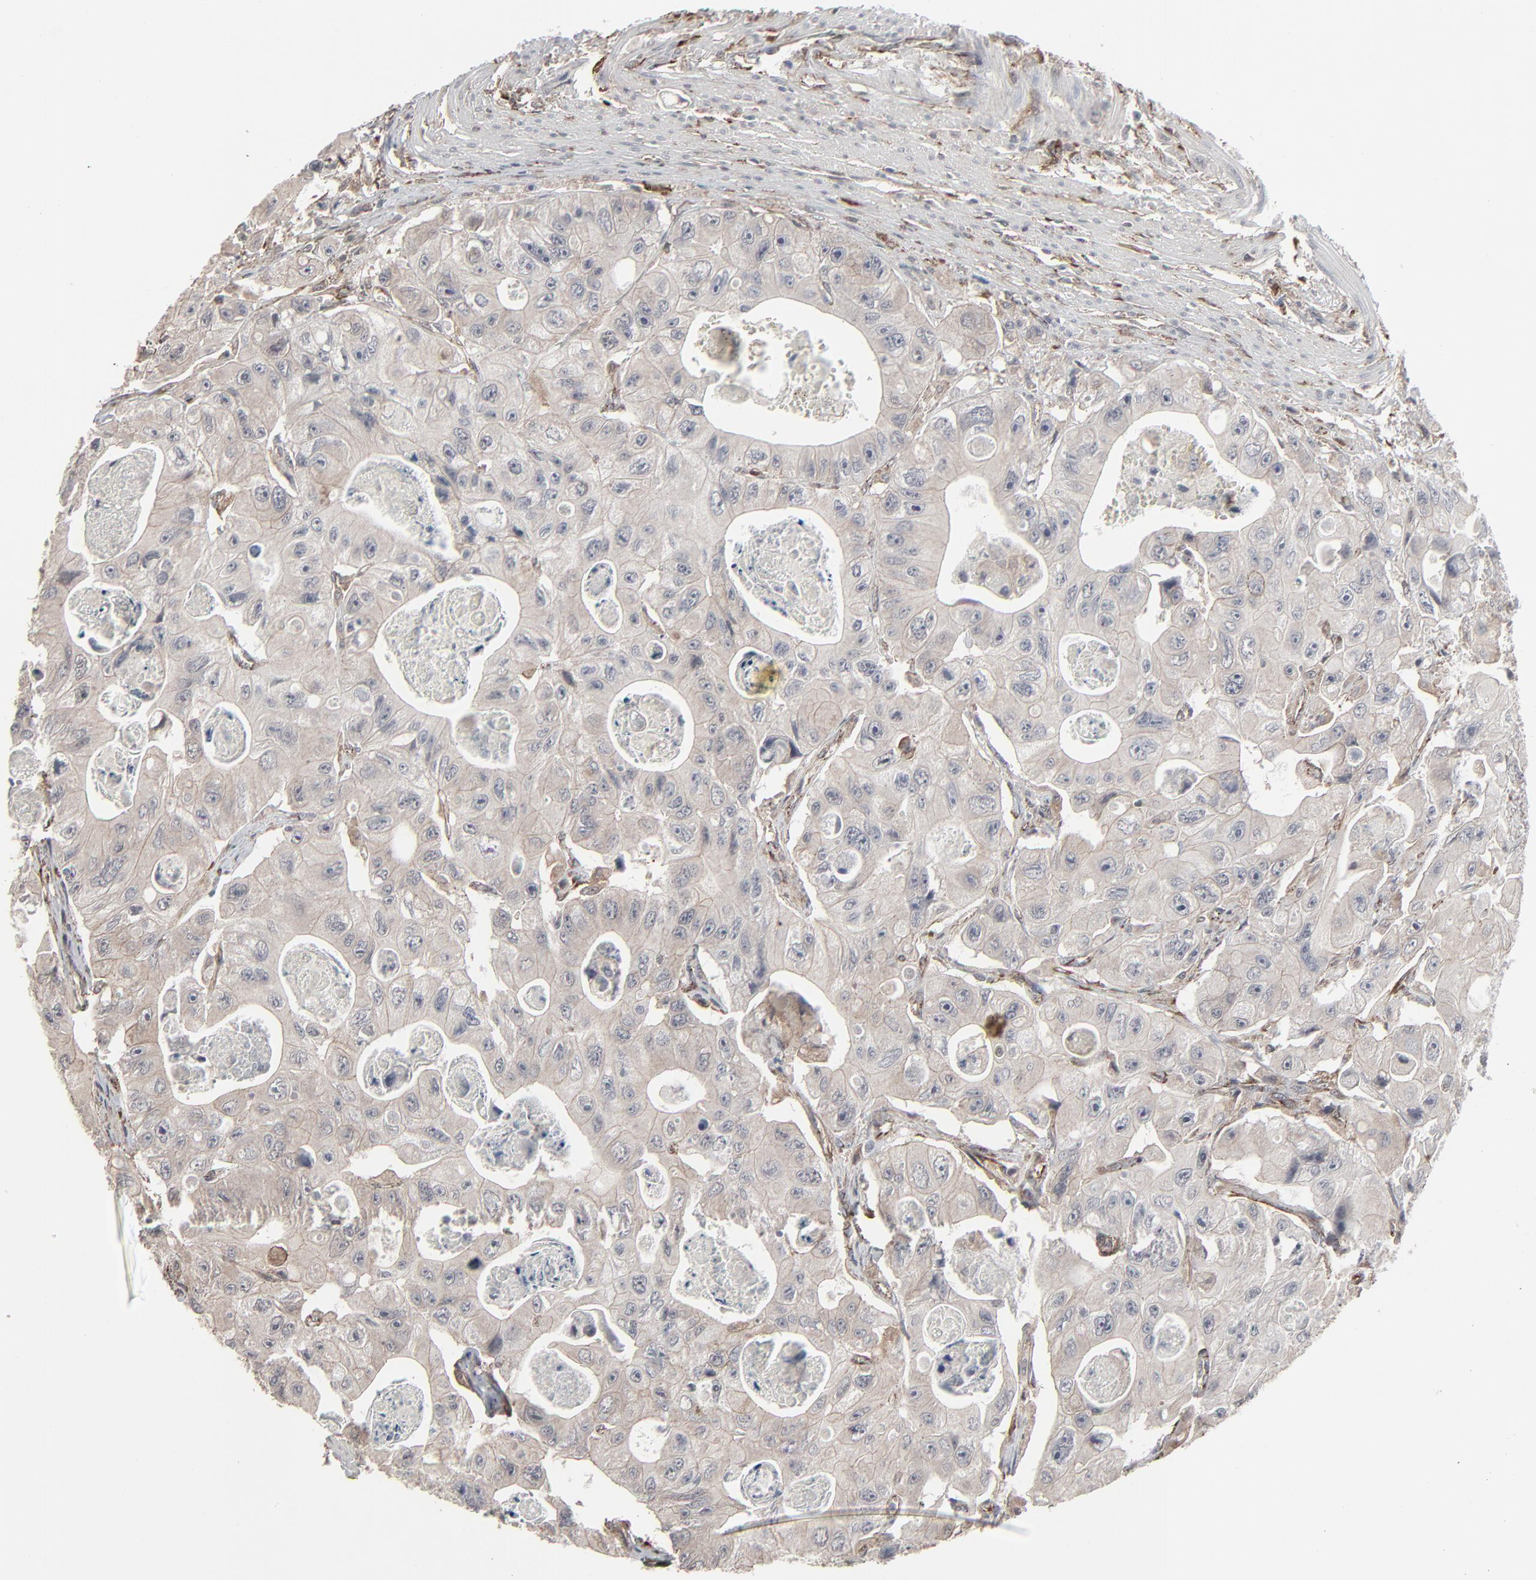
{"staining": {"intensity": "weak", "quantity": ">75%", "location": "cytoplasmic/membranous"}, "tissue": "colorectal cancer", "cell_type": "Tumor cells", "image_type": "cancer", "snomed": [{"axis": "morphology", "description": "Adenocarcinoma, NOS"}, {"axis": "topography", "description": "Colon"}], "caption": "Adenocarcinoma (colorectal) stained for a protein (brown) demonstrates weak cytoplasmic/membranous positive positivity in about >75% of tumor cells.", "gene": "CTNND1", "patient": {"sex": "female", "age": 46}}